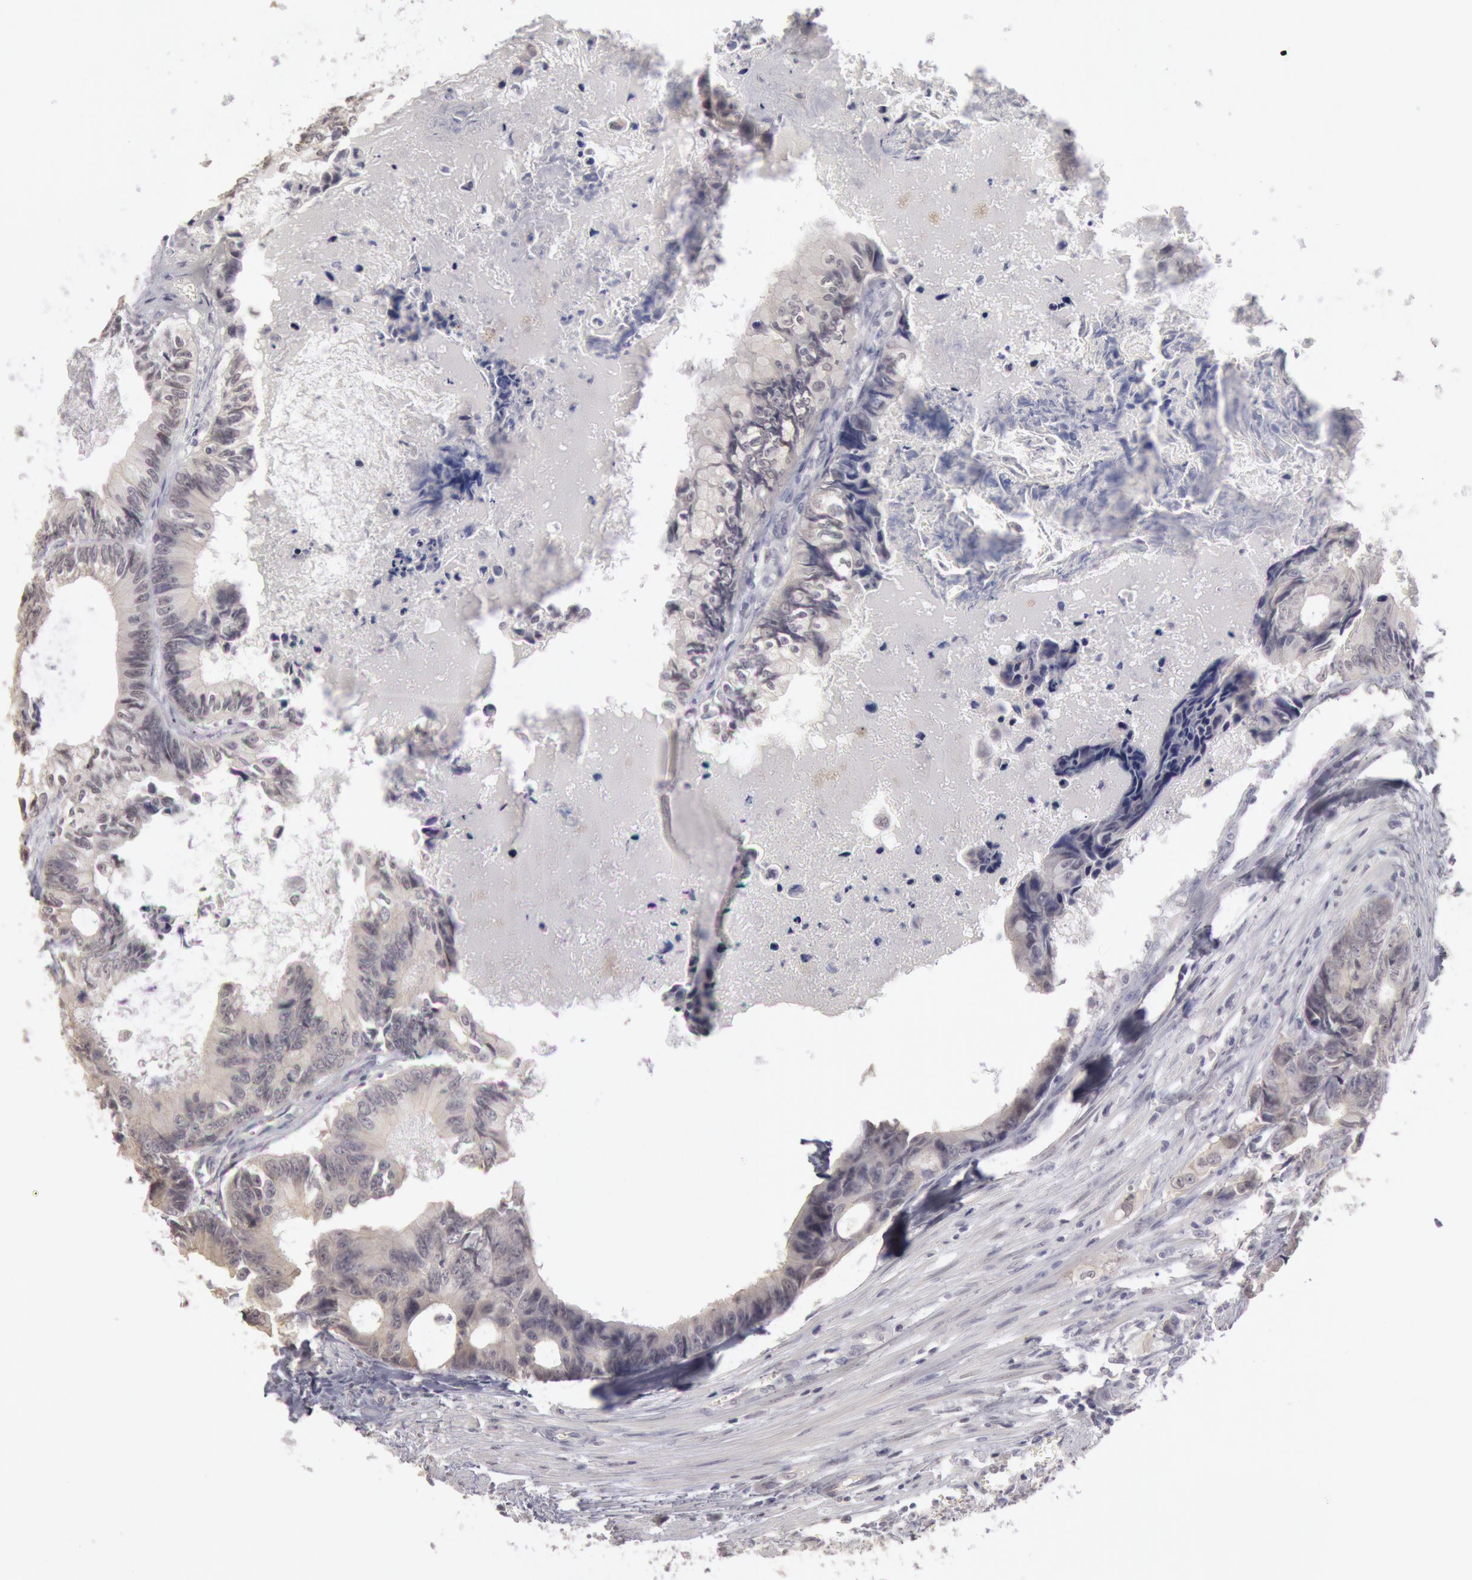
{"staining": {"intensity": "negative", "quantity": "none", "location": "none"}, "tissue": "colorectal cancer", "cell_type": "Tumor cells", "image_type": "cancer", "snomed": [{"axis": "morphology", "description": "Adenocarcinoma, NOS"}, {"axis": "topography", "description": "Rectum"}], "caption": "IHC photomicrograph of neoplastic tissue: colorectal adenocarcinoma stained with DAB (3,3'-diaminobenzidine) demonstrates no significant protein staining in tumor cells.", "gene": "RIMBP3C", "patient": {"sex": "female", "age": 98}}